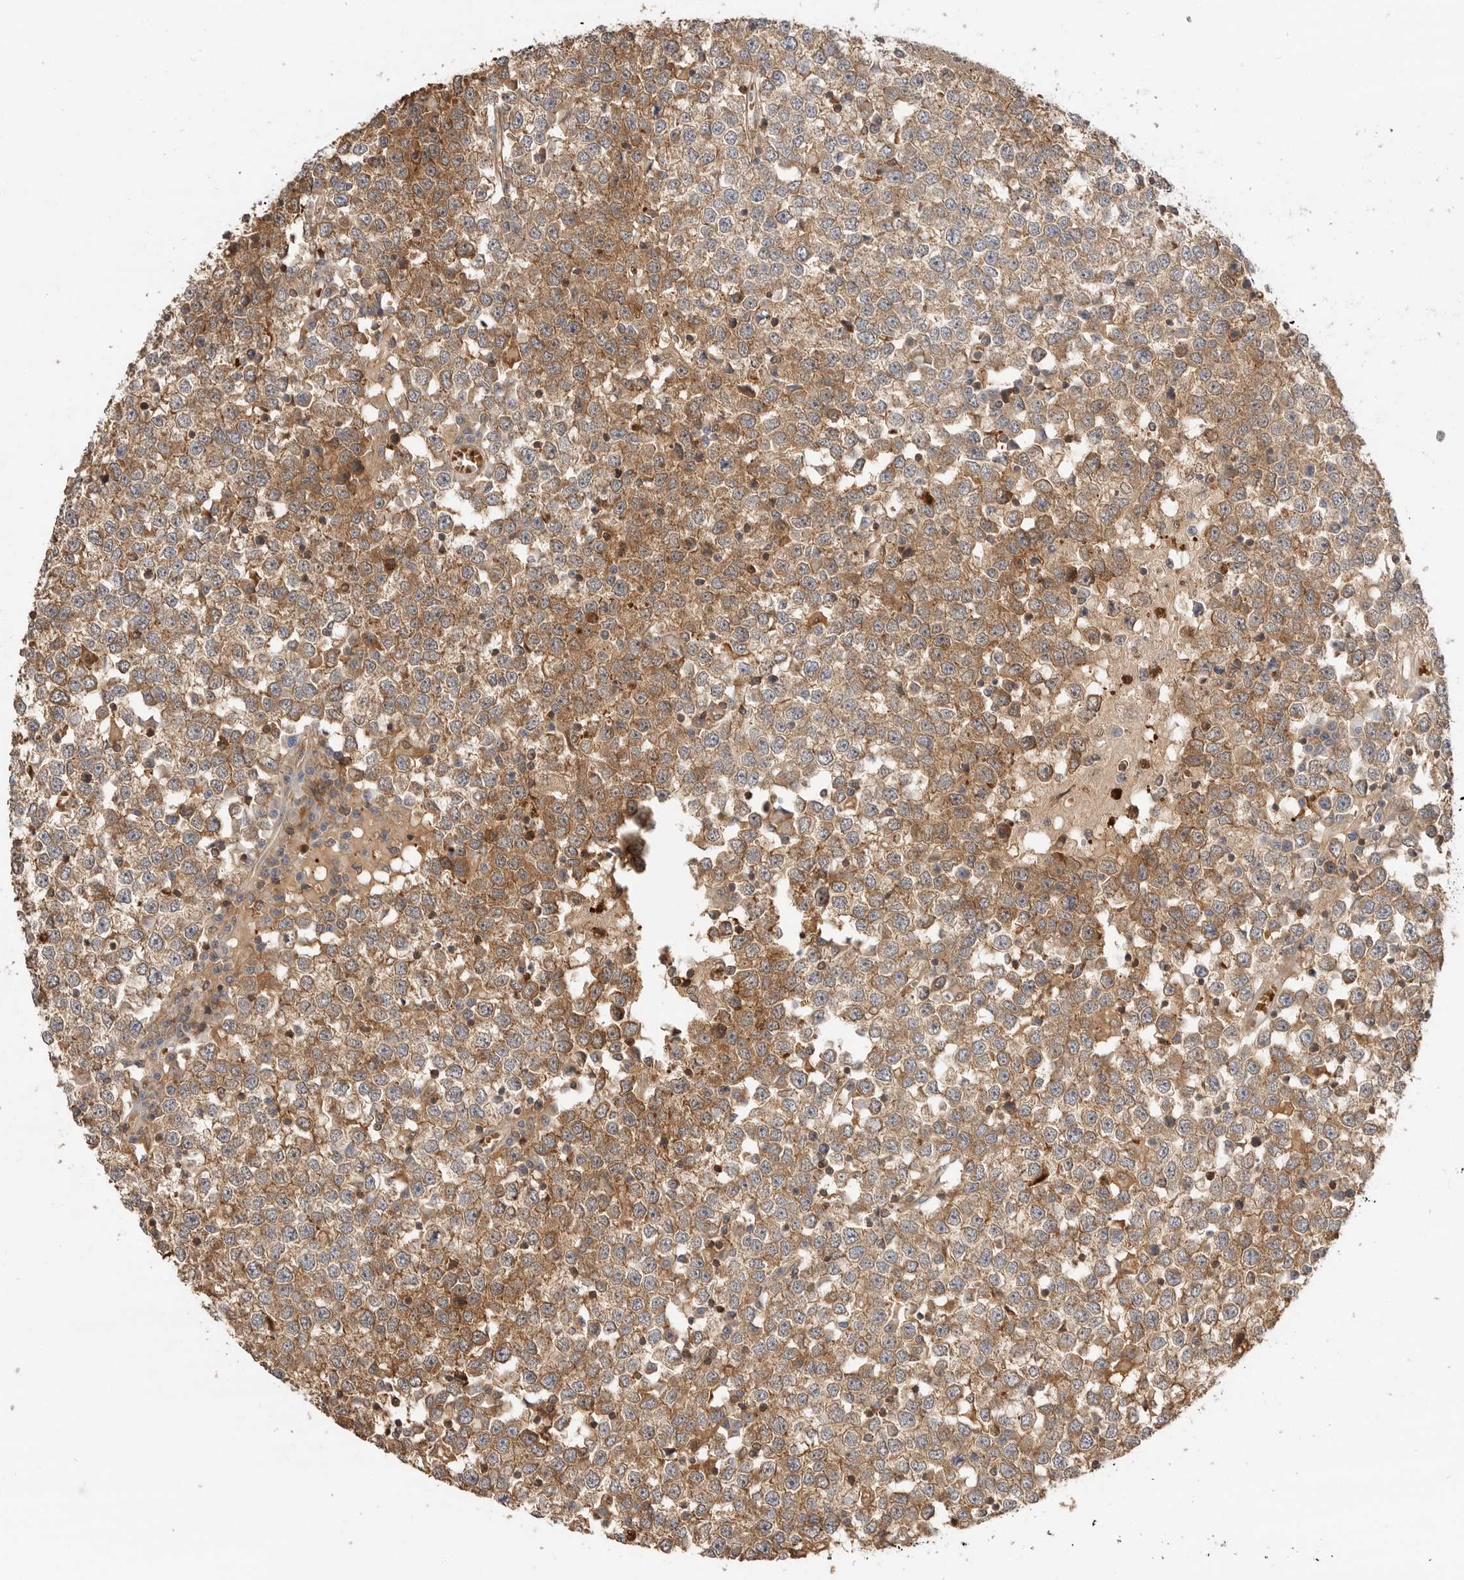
{"staining": {"intensity": "moderate", "quantity": "25%-75%", "location": "cytoplasmic/membranous"}, "tissue": "testis cancer", "cell_type": "Tumor cells", "image_type": "cancer", "snomed": [{"axis": "morphology", "description": "Seminoma, NOS"}, {"axis": "topography", "description": "Testis"}], "caption": "Testis cancer tissue demonstrates moderate cytoplasmic/membranous staining in approximately 25%-75% of tumor cells The protein is shown in brown color, while the nuclei are stained blue.", "gene": "CLDN12", "patient": {"sex": "male", "age": 65}}